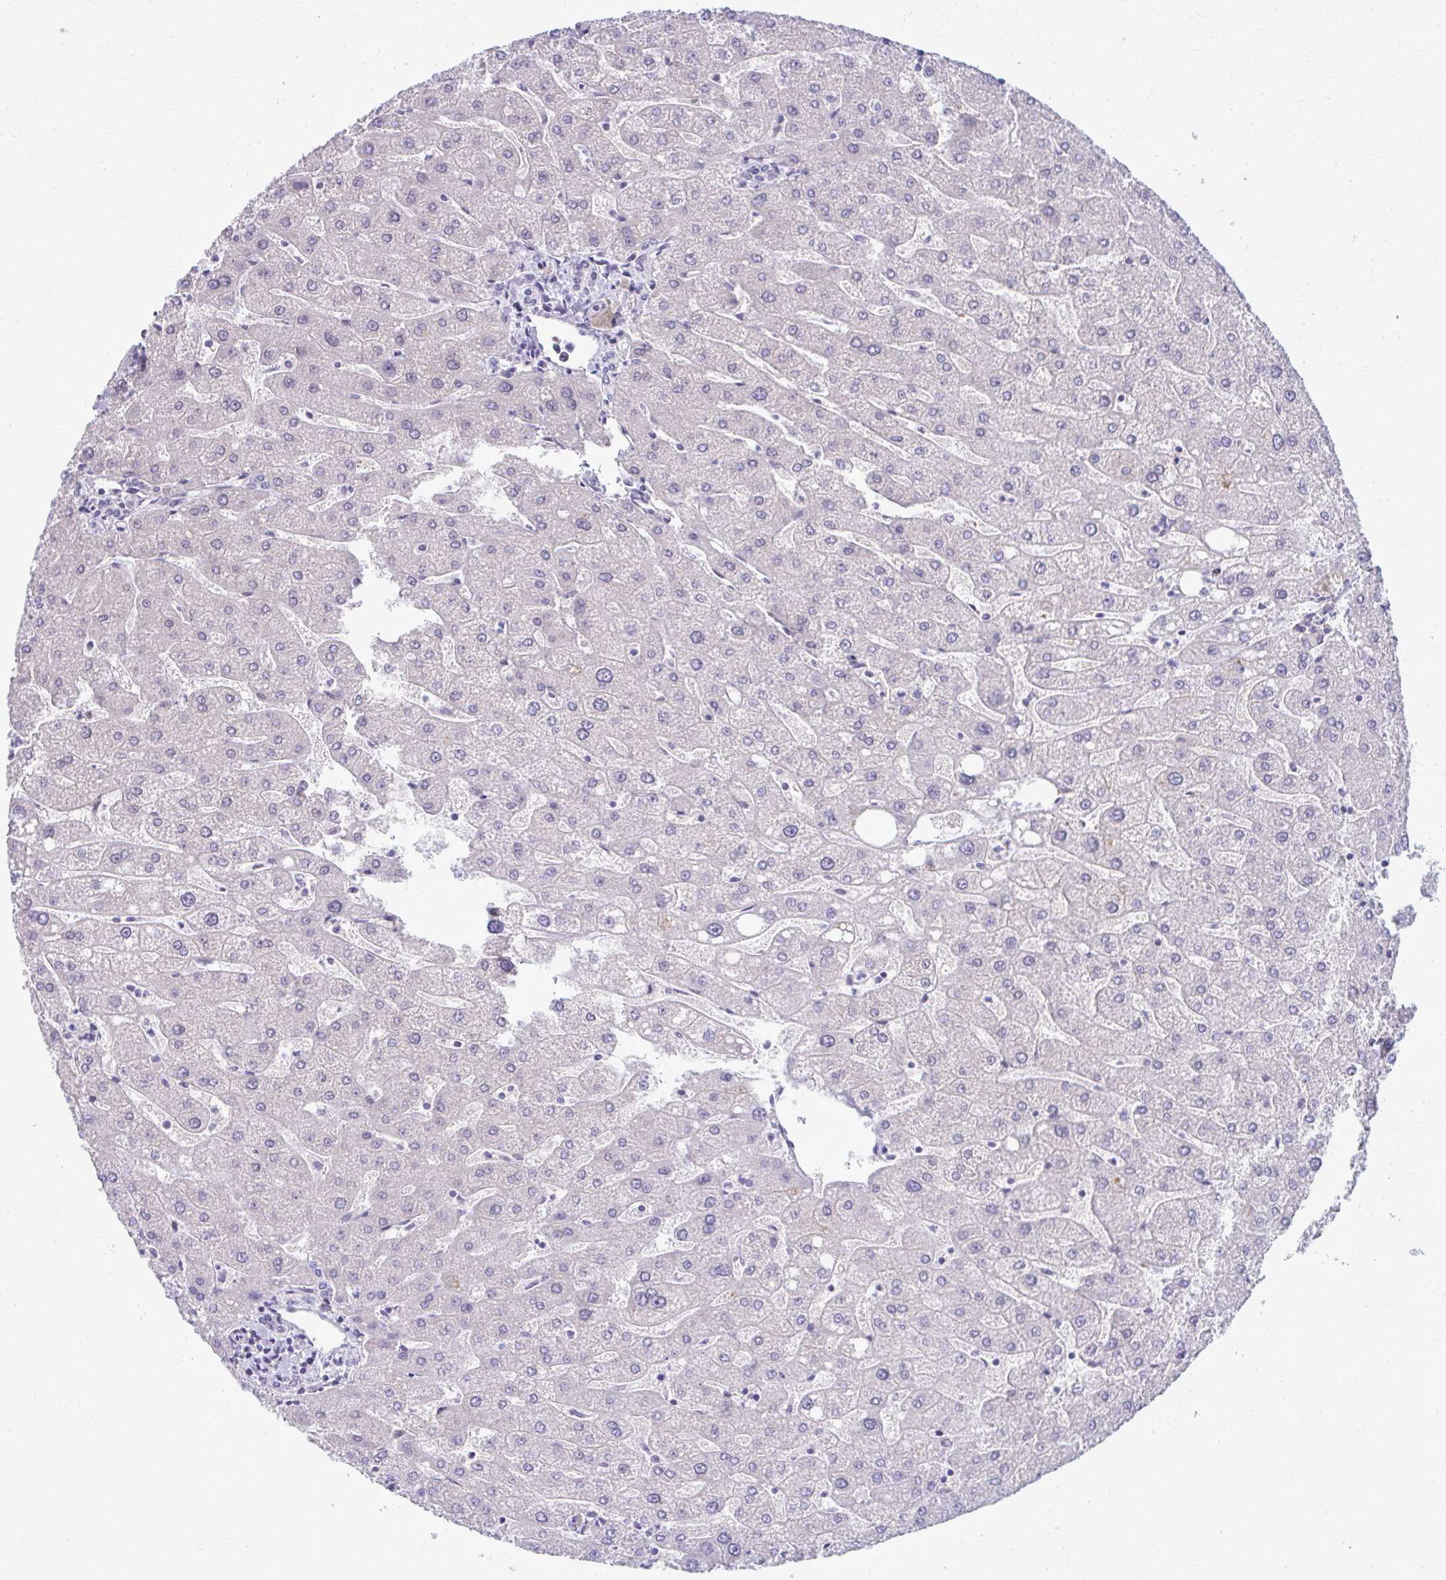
{"staining": {"intensity": "negative", "quantity": "none", "location": "none"}, "tissue": "liver", "cell_type": "Cholangiocytes", "image_type": "normal", "snomed": [{"axis": "morphology", "description": "Normal tissue, NOS"}, {"axis": "topography", "description": "Liver"}], "caption": "High magnification brightfield microscopy of benign liver stained with DAB (3,3'-diaminobenzidine) (brown) and counterstained with hematoxylin (blue): cholangiocytes show no significant positivity.", "gene": "MAF1", "patient": {"sex": "male", "age": 67}}